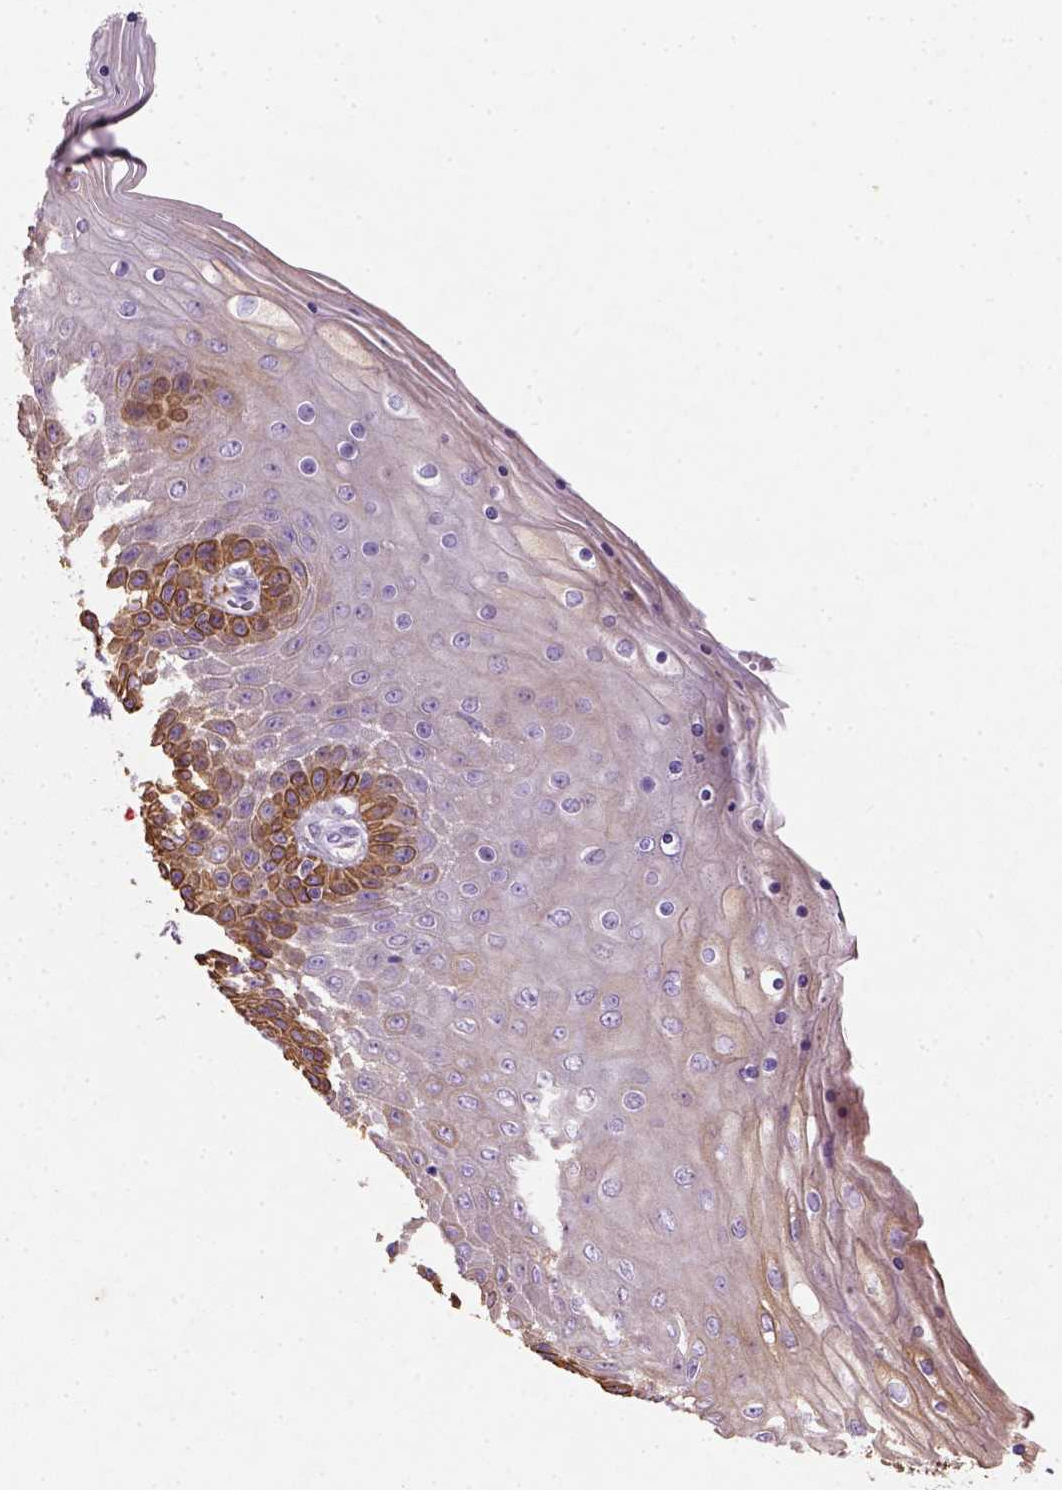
{"staining": {"intensity": "strong", "quantity": "<25%", "location": "cytoplasmic/membranous"}, "tissue": "skin", "cell_type": "Epidermal cells", "image_type": "normal", "snomed": [{"axis": "morphology", "description": "Normal tissue, NOS"}, {"axis": "topography", "description": "Anal"}], "caption": "An immunohistochemistry (IHC) image of normal tissue is shown. Protein staining in brown shows strong cytoplasmic/membranous positivity in skin within epidermal cells. (IHC, brightfield microscopy, high magnification).", "gene": "NUDT2", "patient": {"sex": "female", "age": 46}}